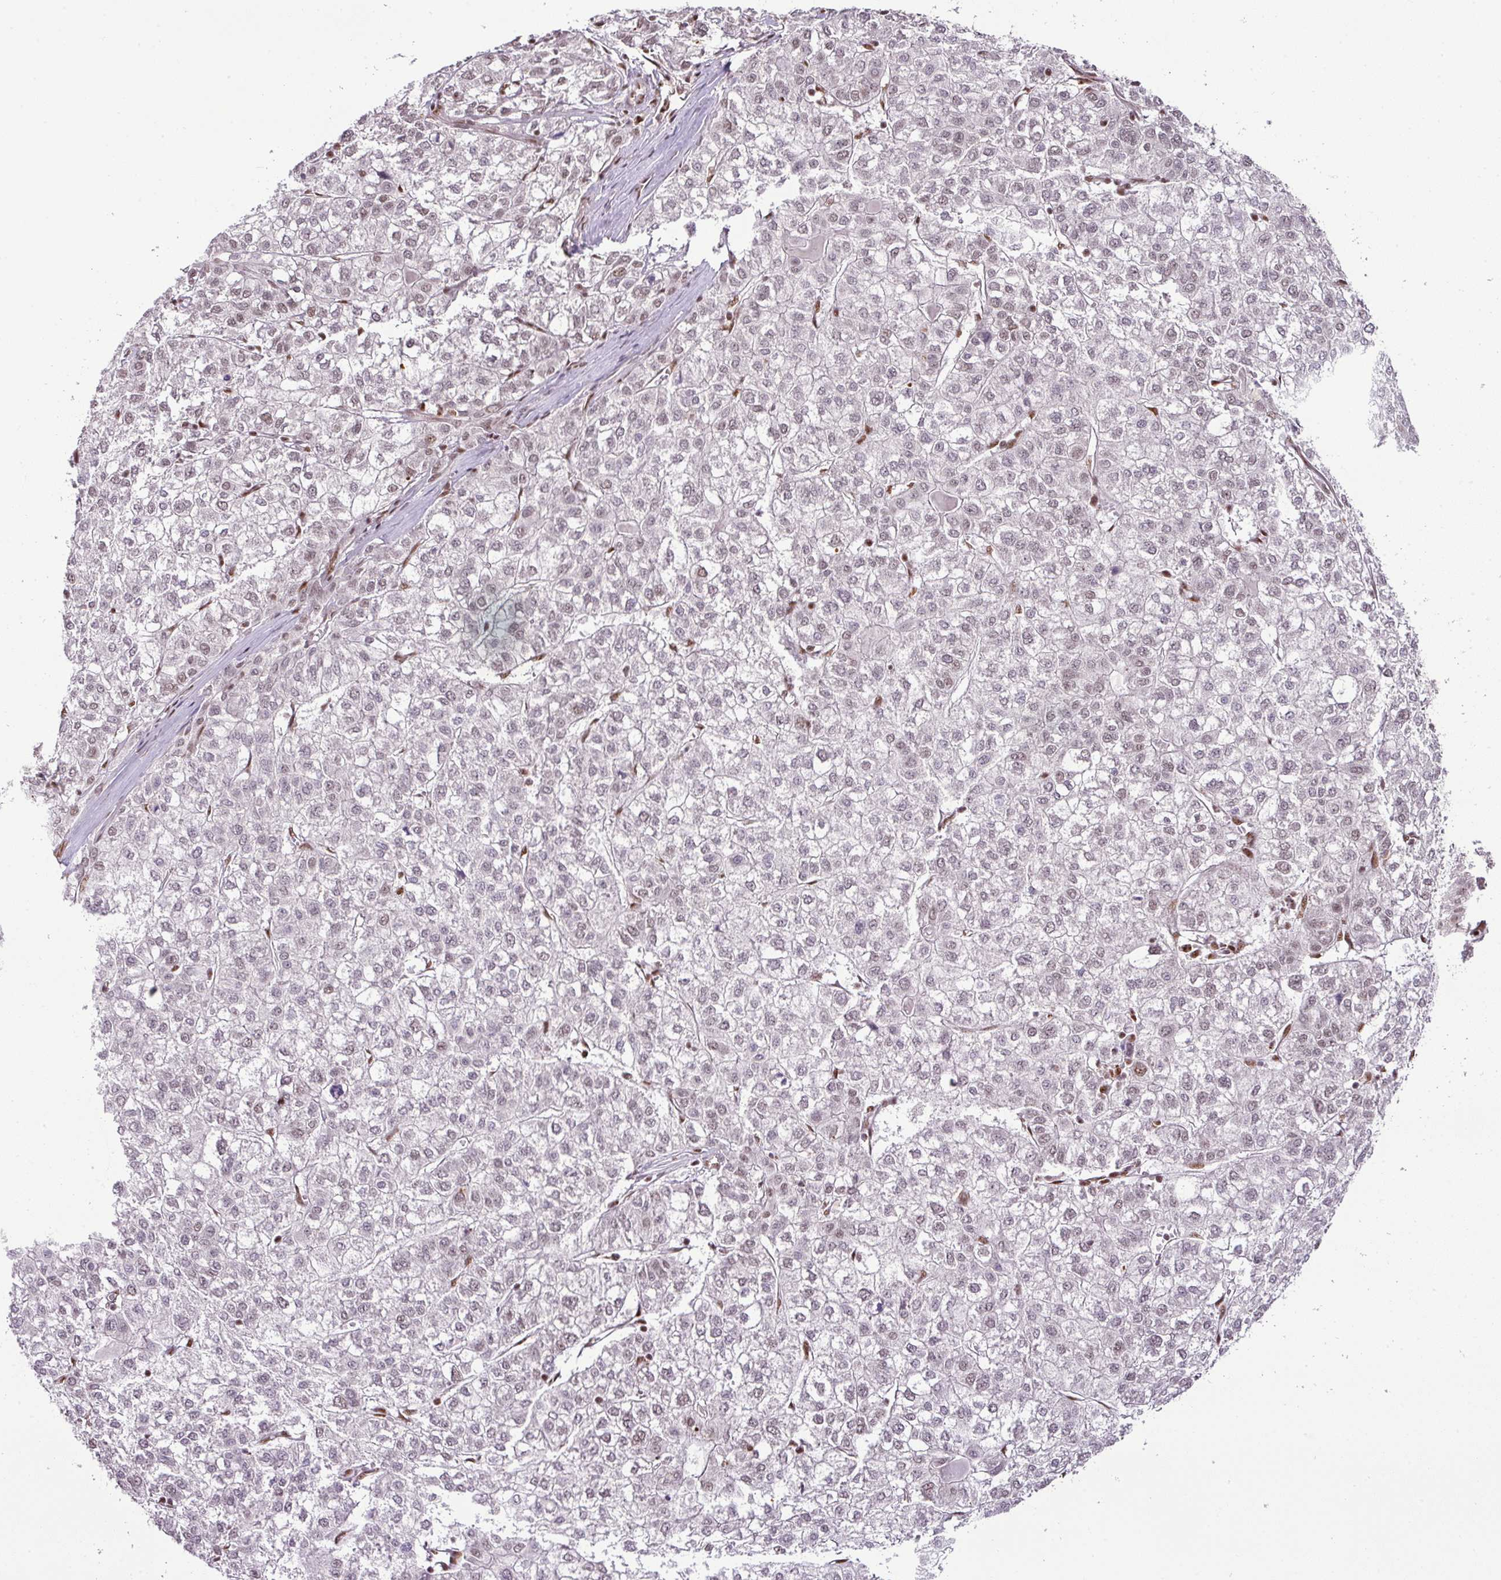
{"staining": {"intensity": "moderate", "quantity": "25%-75%", "location": "nuclear"}, "tissue": "liver cancer", "cell_type": "Tumor cells", "image_type": "cancer", "snomed": [{"axis": "morphology", "description": "Carcinoma, Hepatocellular, NOS"}, {"axis": "topography", "description": "Liver"}], "caption": "This histopathology image displays hepatocellular carcinoma (liver) stained with IHC to label a protein in brown. The nuclear of tumor cells show moderate positivity for the protein. Nuclei are counter-stained blue.", "gene": "PGAP4", "patient": {"sex": "female", "age": 43}}